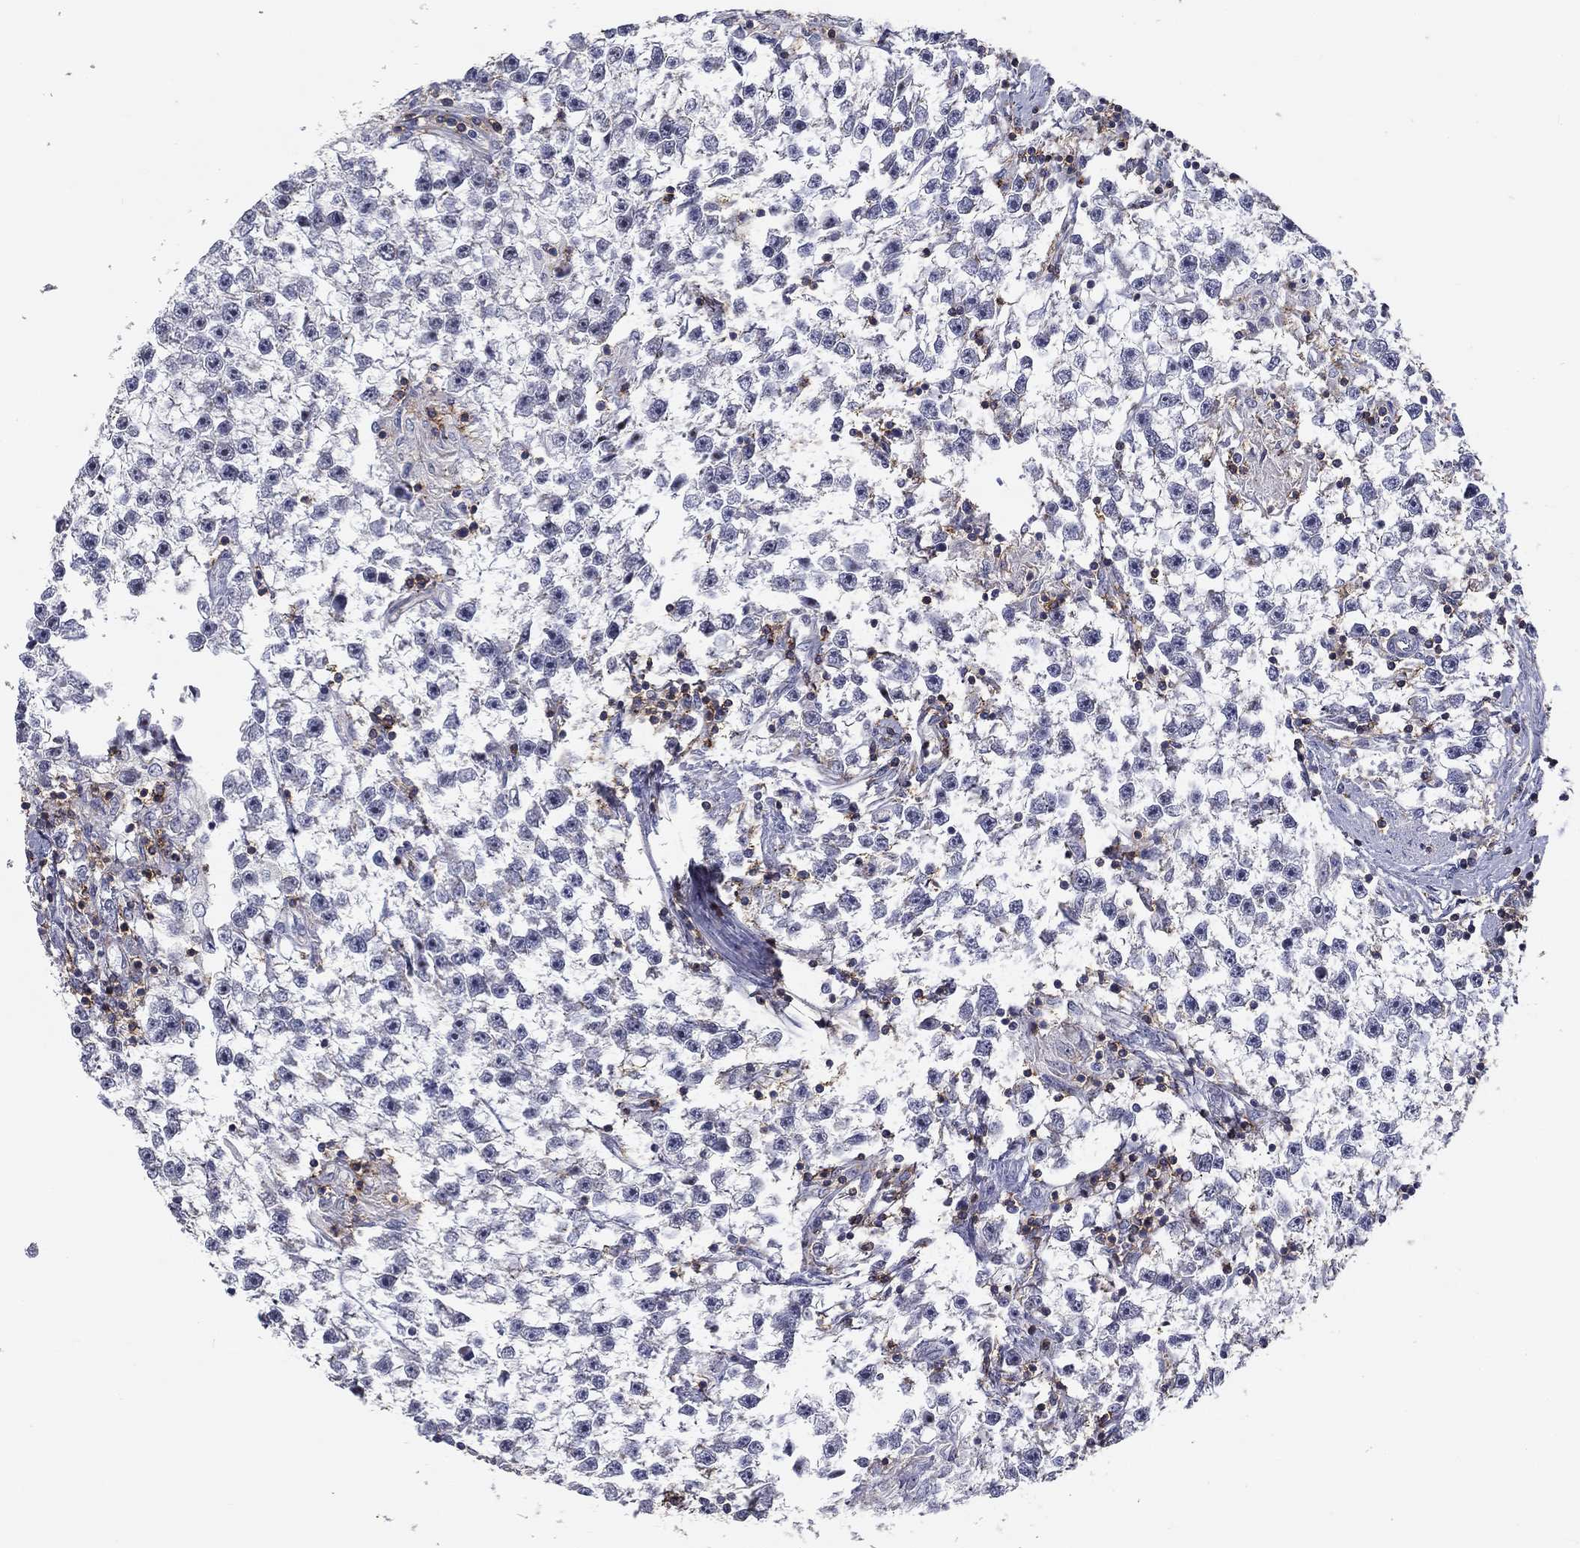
{"staining": {"intensity": "negative", "quantity": "none", "location": "none"}, "tissue": "testis cancer", "cell_type": "Tumor cells", "image_type": "cancer", "snomed": [{"axis": "morphology", "description": "Seminoma, NOS"}, {"axis": "topography", "description": "Testis"}], "caption": "Tumor cells show no significant positivity in testis cancer.", "gene": "SIT1", "patient": {"sex": "male", "age": 59}}